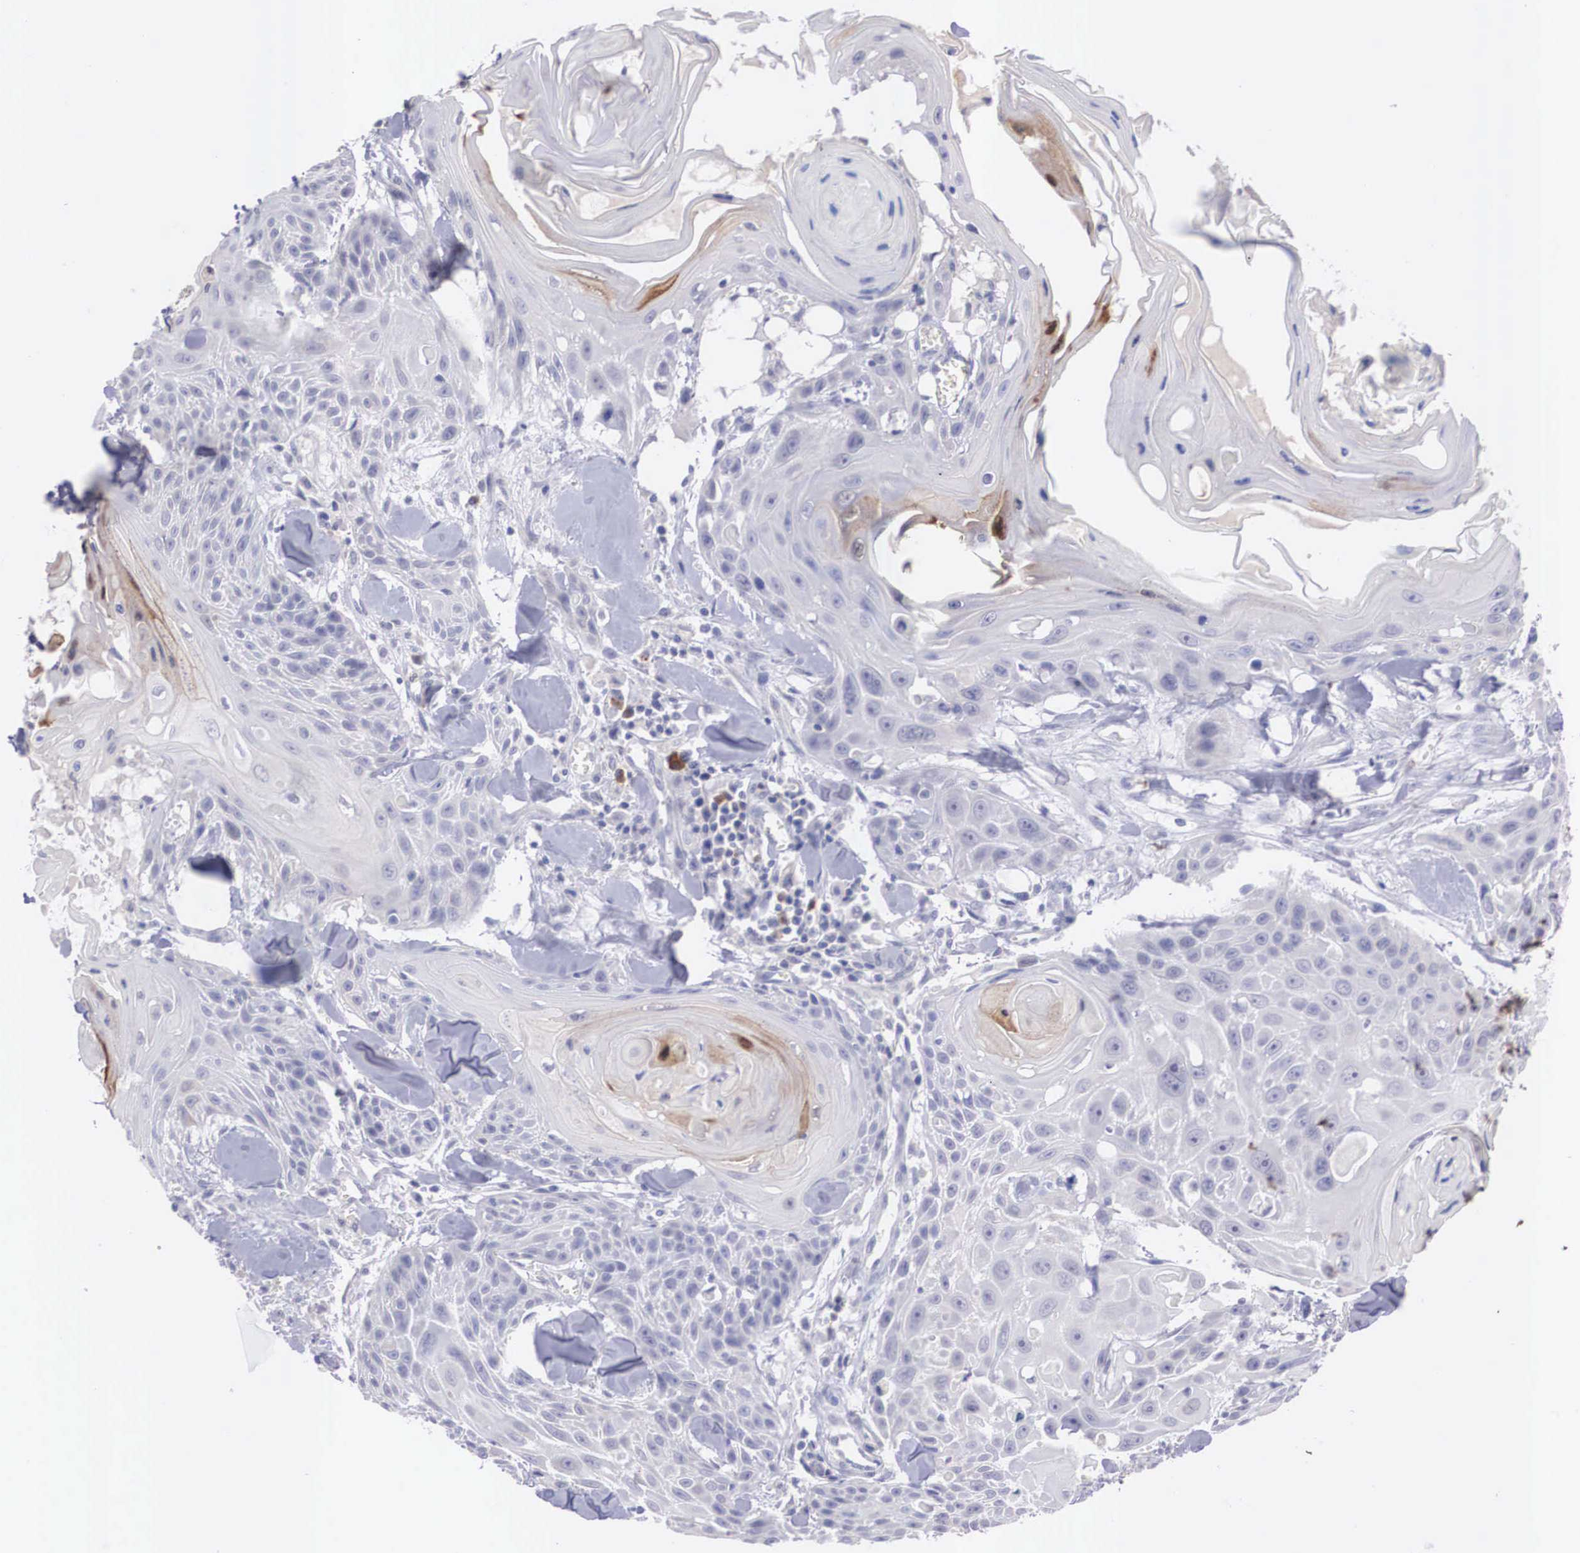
{"staining": {"intensity": "negative", "quantity": "none", "location": "none"}, "tissue": "head and neck cancer", "cell_type": "Tumor cells", "image_type": "cancer", "snomed": [{"axis": "morphology", "description": "Squamous cell carcinoma, NOS"}, {"axis": "morphology", "description": "Squamous cell carcinoma, metastatic, NOS"}, {"axis": "topography", "description": "Lymph node"}, {"axis": "topography", "description": "Salivary gland"}, {"axis": "topography", "description": "Head-Neck"}], "caption": "Immunohistochemistry (IHC) micrograph of neoplastic tissue: human head and neck cancer (metastatic squamous cell carcinoma) stained with DAB demonstrates no significant protein positivity in tumor cells. (Stains: DAB (3,3'-diaminobenzidine) IHC with hematoxylin counter stain, Microscopy: brightfield microscopy at high magnification).", "gene": "REPS2", "patient": {"sex": "female", "age": 74}}